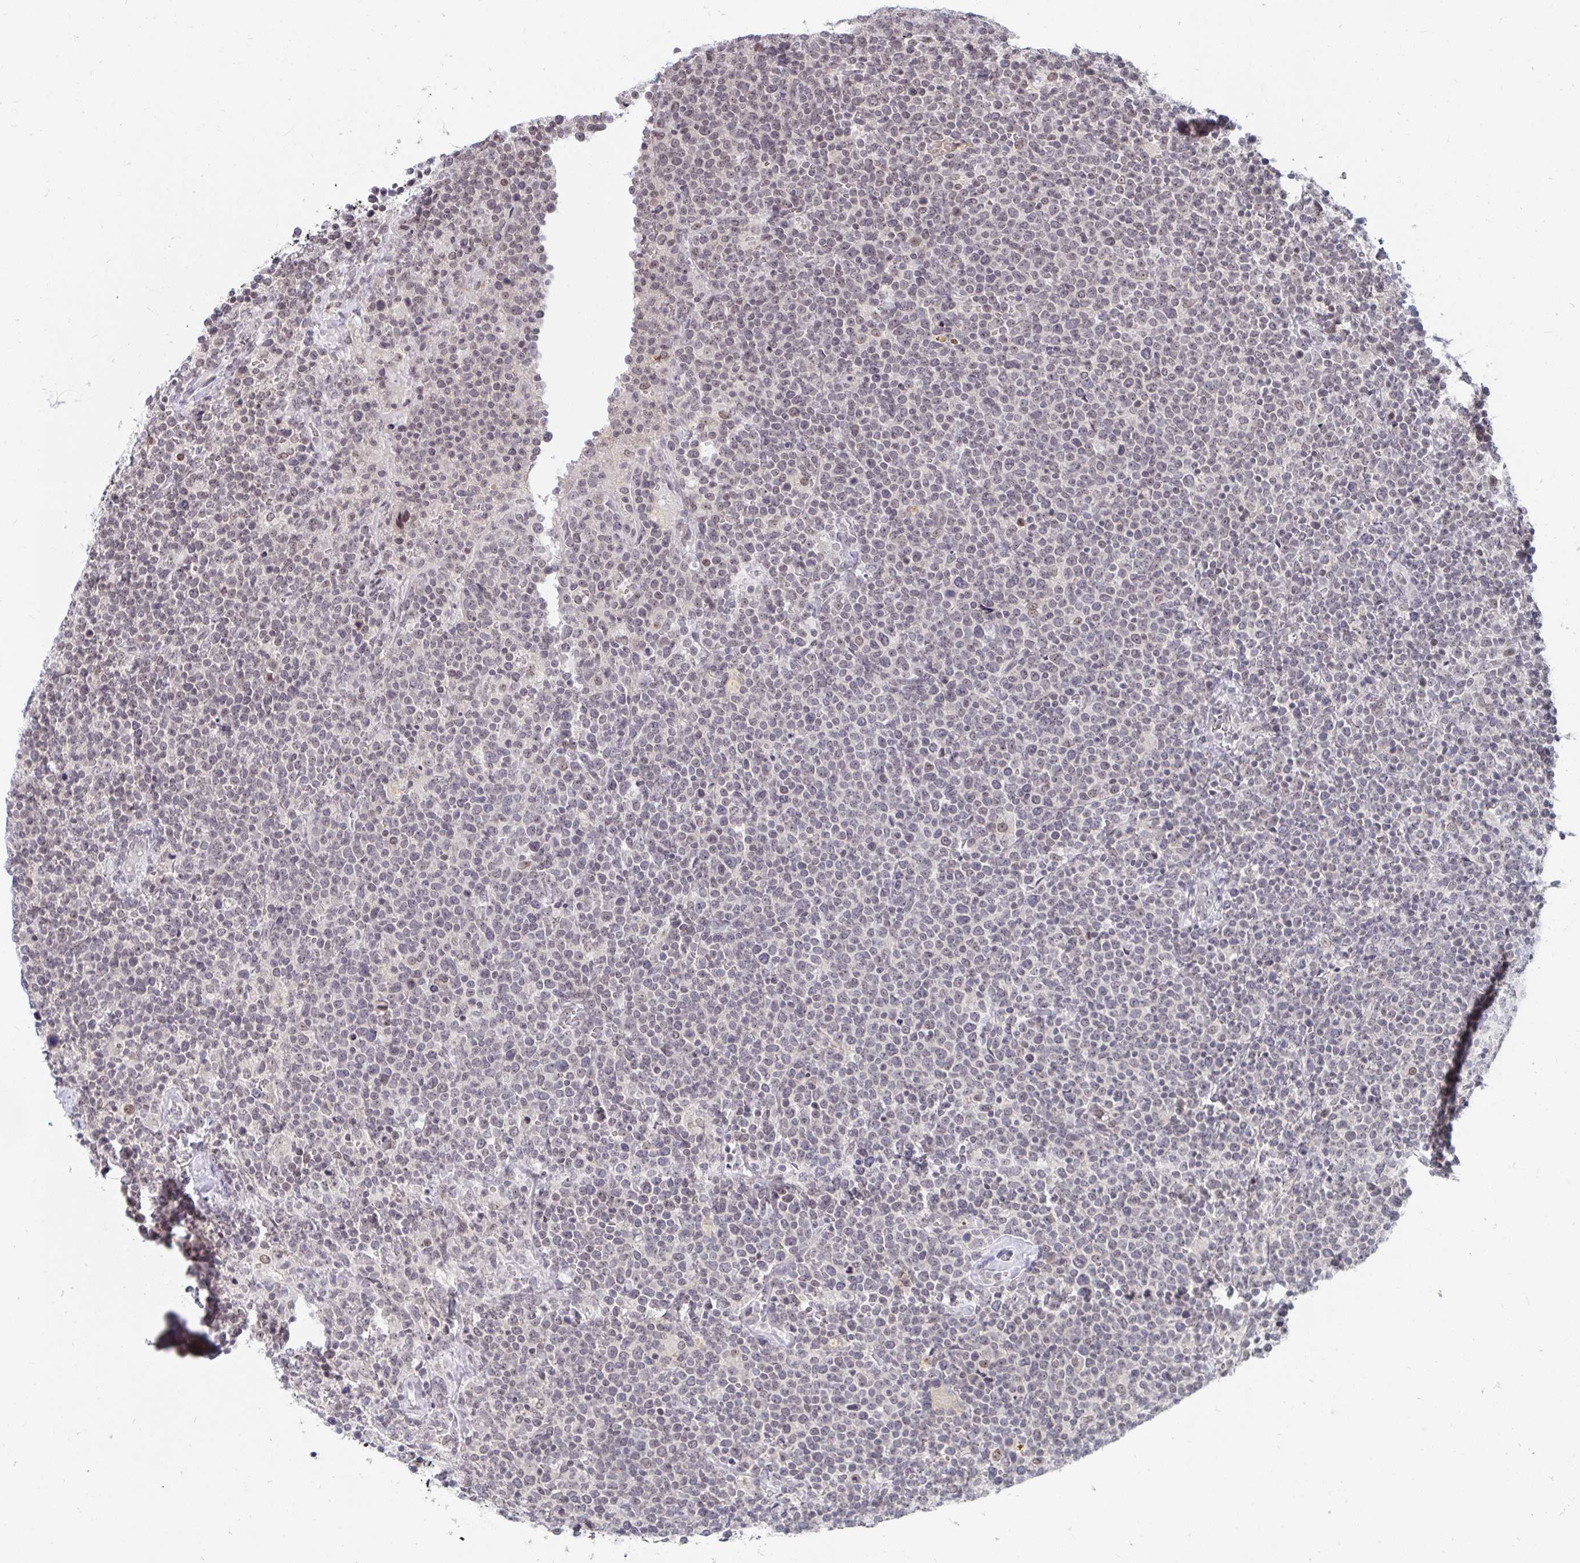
{"staining": {"intensity": "negative", "quantity": "none", "location": "none"}, "tissue": "lymphoma", "cell_type": "Tumor cells", "image_type": "cancer", "snomed": [{"axis": "morphology", "description": "Malignant lymphoma, non-Hodgkin's type, High grade"}, {"axis": "topography", "description": "Lymph node"}], "caption": "Immunohistochemistry photomicrograph of lymphoma stained for a protein (brown), which displays no positivity in tumor cells.", "gene": "TRIP12", "patient": {"sex": "male", "age": 61}}